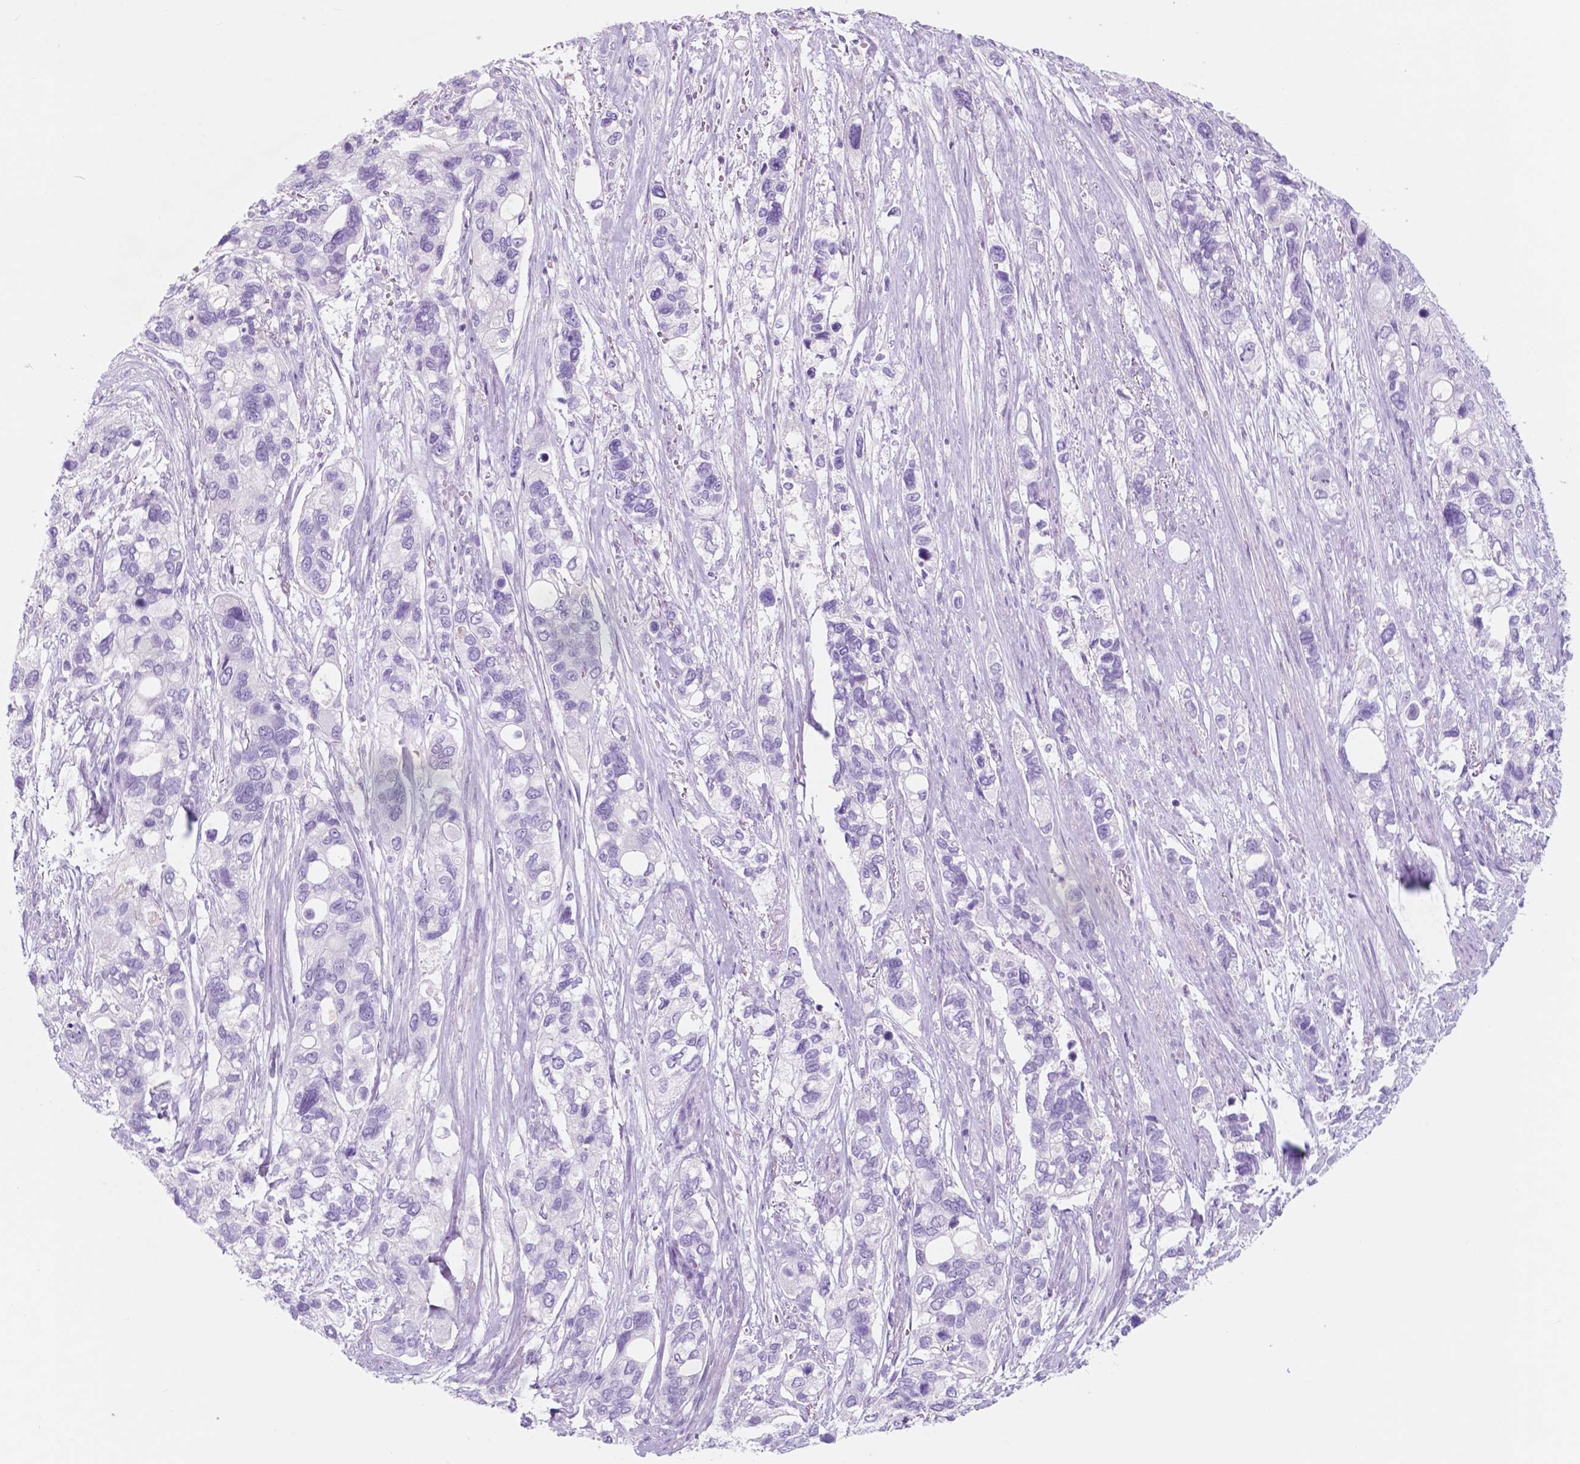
{"staining": {"intensity": "negative", "quantity": "none", "location": "none"}, "tissue": "stomach cancer", "cell_type": "Tumor cells", "image_type": "cancer", "snomed": [{"axis": "morphology", "description": "Adenocarcinoma, NOS"}, {"axis": "topography", "description": "Stomach, upper"}], "caption": "This is an immunohistochemistry (IHC) image of human adenocarcinoma (stomach). There is no staining in tumor cells.", "gene": "CUZD1", "patient": {"sex": "female", "age": 81}}